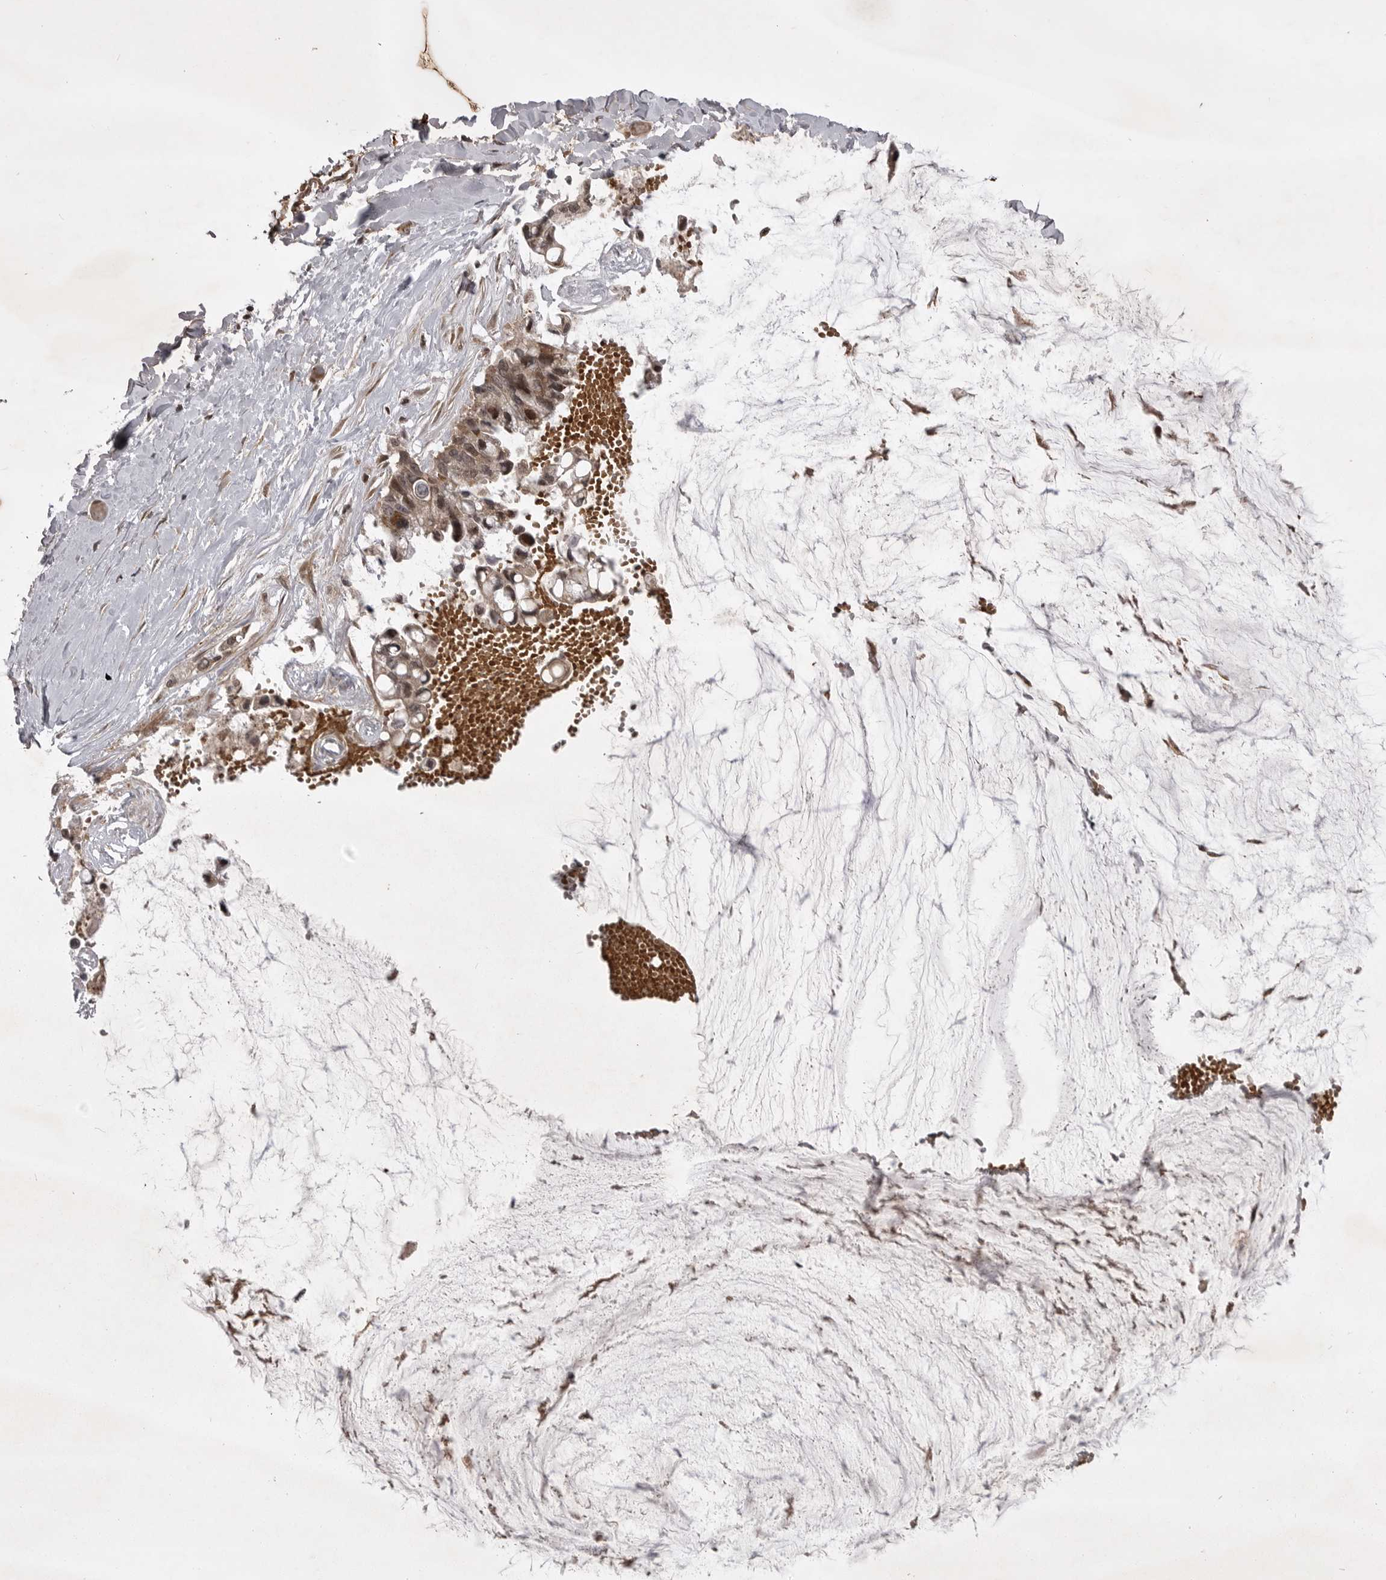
{"staining": {"intensity": "weak", "quantity": ">75%", "location": "cytoplasmic/membranous,nuclear"}, "tissue": "ovarian cancer", "cell_type": "Tumor cells", "image_type": "cancer", "snomed": [{"axis": "morphology", "description": "Cystadenocarcinoma, mucinous, NOS"}, {"axis": "topography", "description": "Ovary"}], "caption": "IHC histopathology image of neoplastic tissue: ovarian cancer (mucinous cystadenocarcinoma) stained using immunohistochemistry displays low levels of weak protein expression localized specifically in the cytoplasmic/membranous and nuclear of tumor cells, appearing as a cytoplasmic/membranous and nuclear brown color.", "gene": "SNX16", "patient": {"sex": "female", "age": 39}}